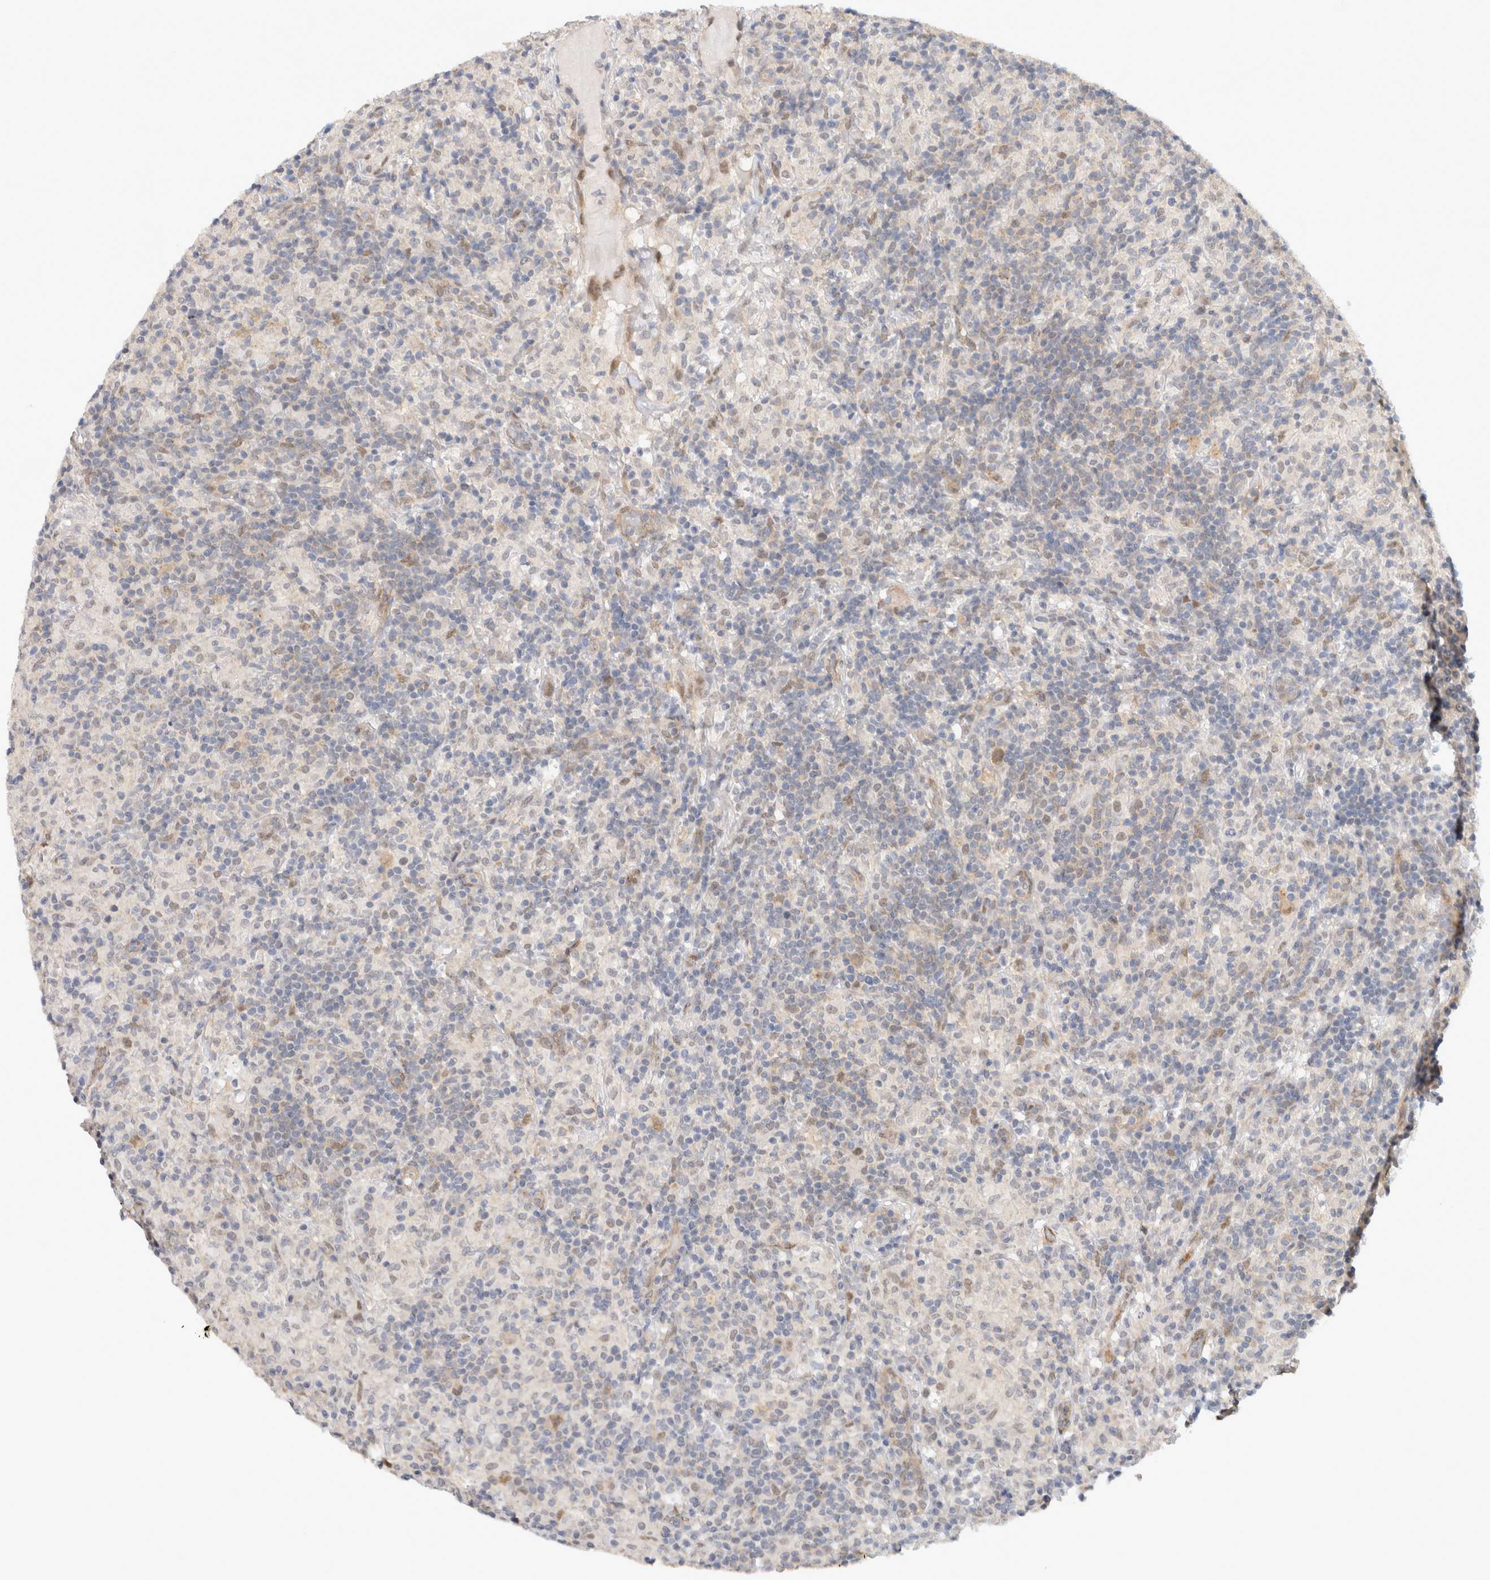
{"staining": {"intensity": "moderate", "quantity": ">75%", "location": "cytoplasmic/membranous,nuclear"}, "tissue": "lymphoma", "cell_type": "Tumor cells", "image_type": "cancer", "snomed": [{"axis": "morphology", "description": "Hodgkin's disease, NOS"}, {"axis": "topography", "description": "Lymph node"}], "caption": "A photomicrograph of lymphoma stained for a protein exhibits moderate cytoplasmic/membranous and nuclear brown staining in tumor cells. (brown staining indicates protein expression, while blue staining denotes nuclei).", "gene": "EIF4G3", "patient": {"sex": "male", "age": 70}}